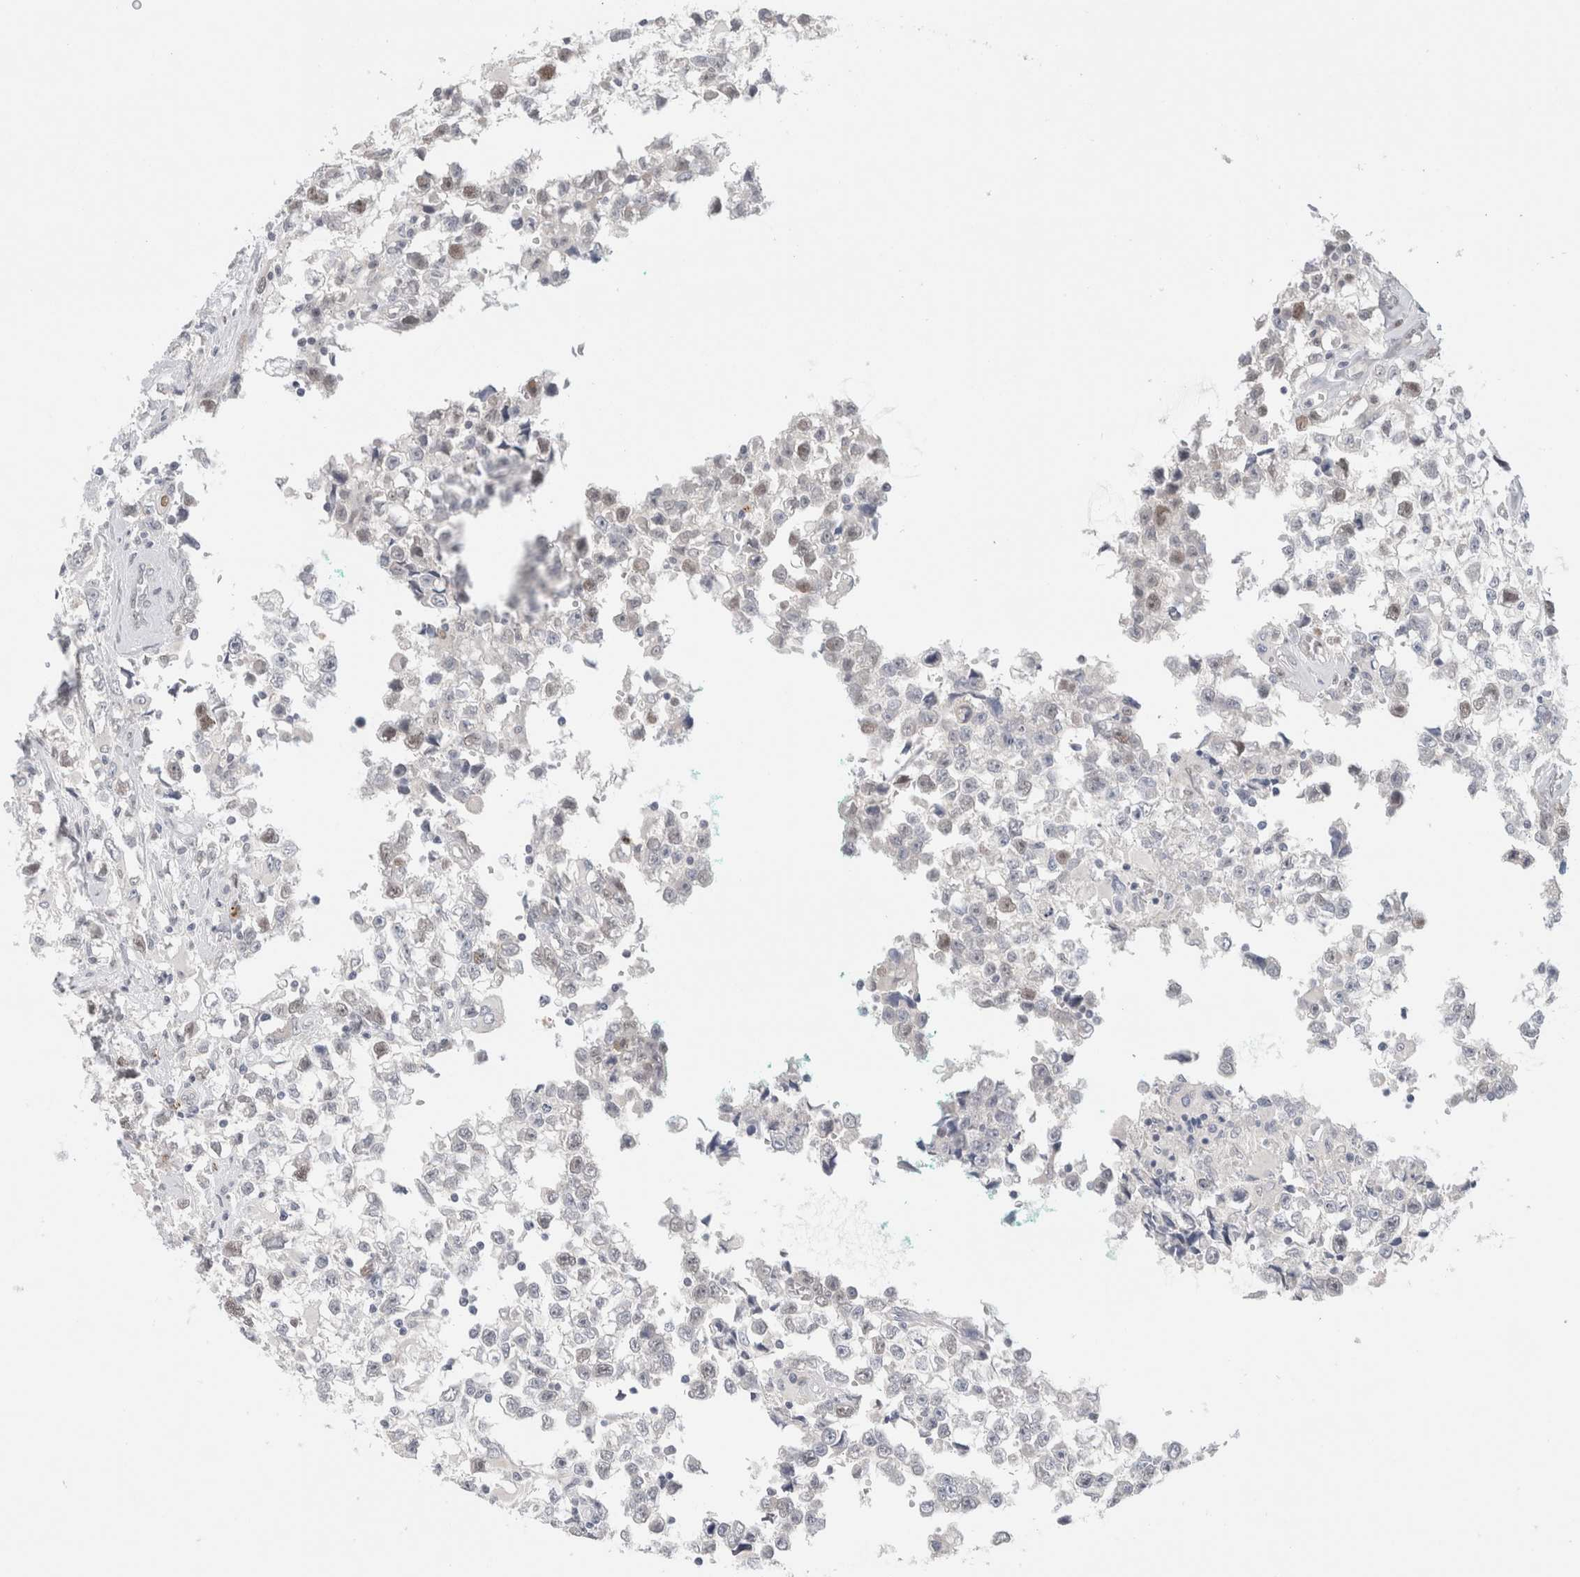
{"staining": {"intensity": "weak", "quantity": "<25%", "location": "nuclear"}, "tissue": "testis cancer", "cell_type": "Tumor cells", "image_type": "cancer", "snomed": [{"axis": "morphology", "description": "Seminoma, NOS"}, {"axis": "morphology", "description": "Carcinoma, Embryonal, NOS"}, {"axis": "topography", "description": "Testis"}], "caption": "Tumor cells are negative for brown protein staining in seminoma (testis).", "gene": "KNL1", "patient": {"sex": "male", "age": 51}}